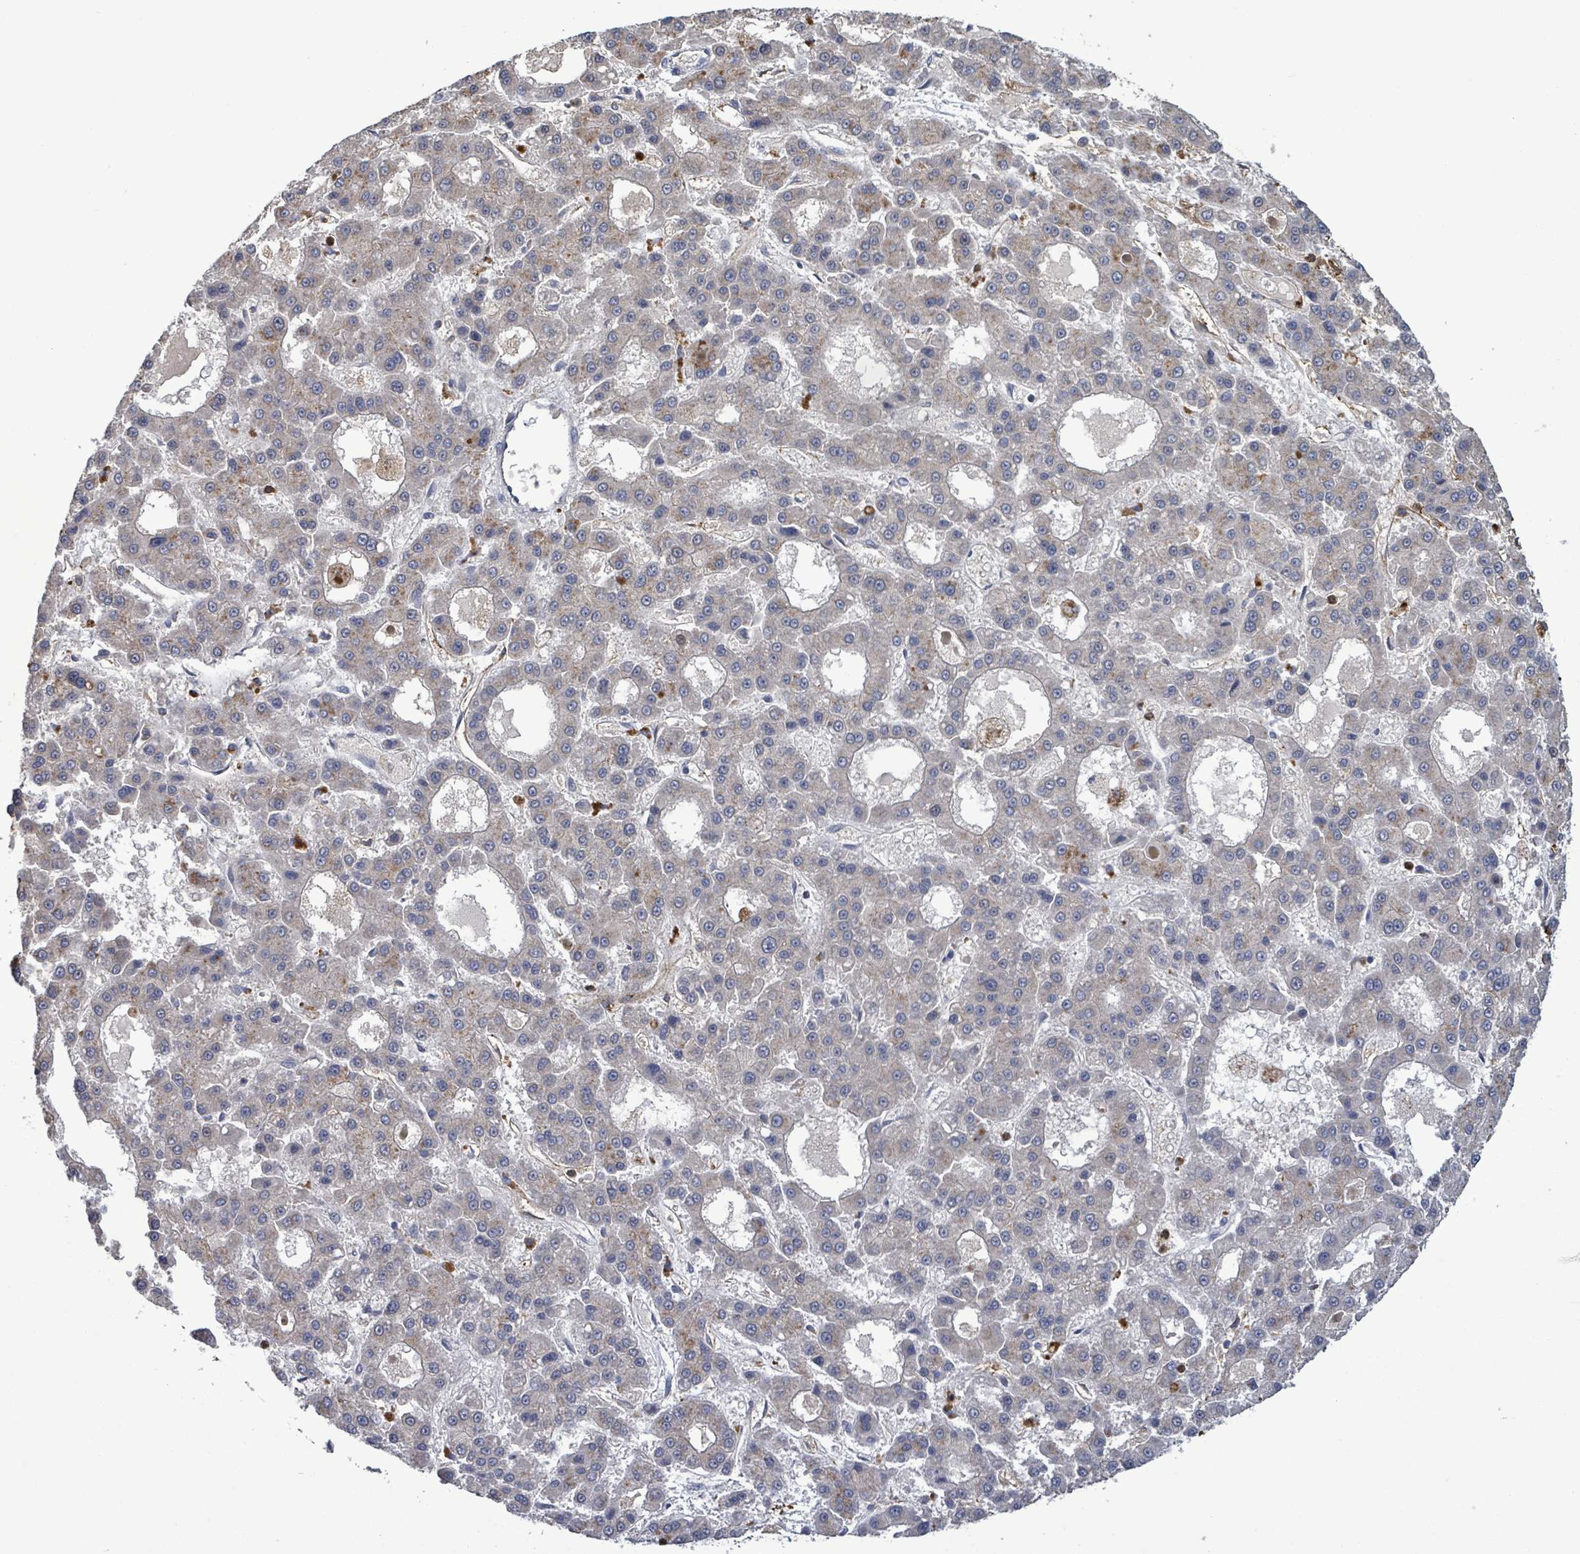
{"staining": {"intensity": "weak", "quantity": "<25%", "location": "cytoplasmic/membranous"}, "tissue": "liver cancer", "cell_type": "Tumor cells", "image_type": "cancer", "snomed": [{"axis": "morphology", "description": "Carcinoma, Hepatocellular, NOS"}, {"axis": "topography", "description": "Liver"}], "caption": "DAB (3,3'-diaminobenzidine) immunohistochemical staining of human hepatocellular carcinoma (liver) demonstrates no significant positivity in tumor cells. (DAB (3,3'-diaminobenzidine) IHC with hematoxylin counter stain).", "gene": "SERPINE3", "patient": {"sex": "male", "age": 70}}